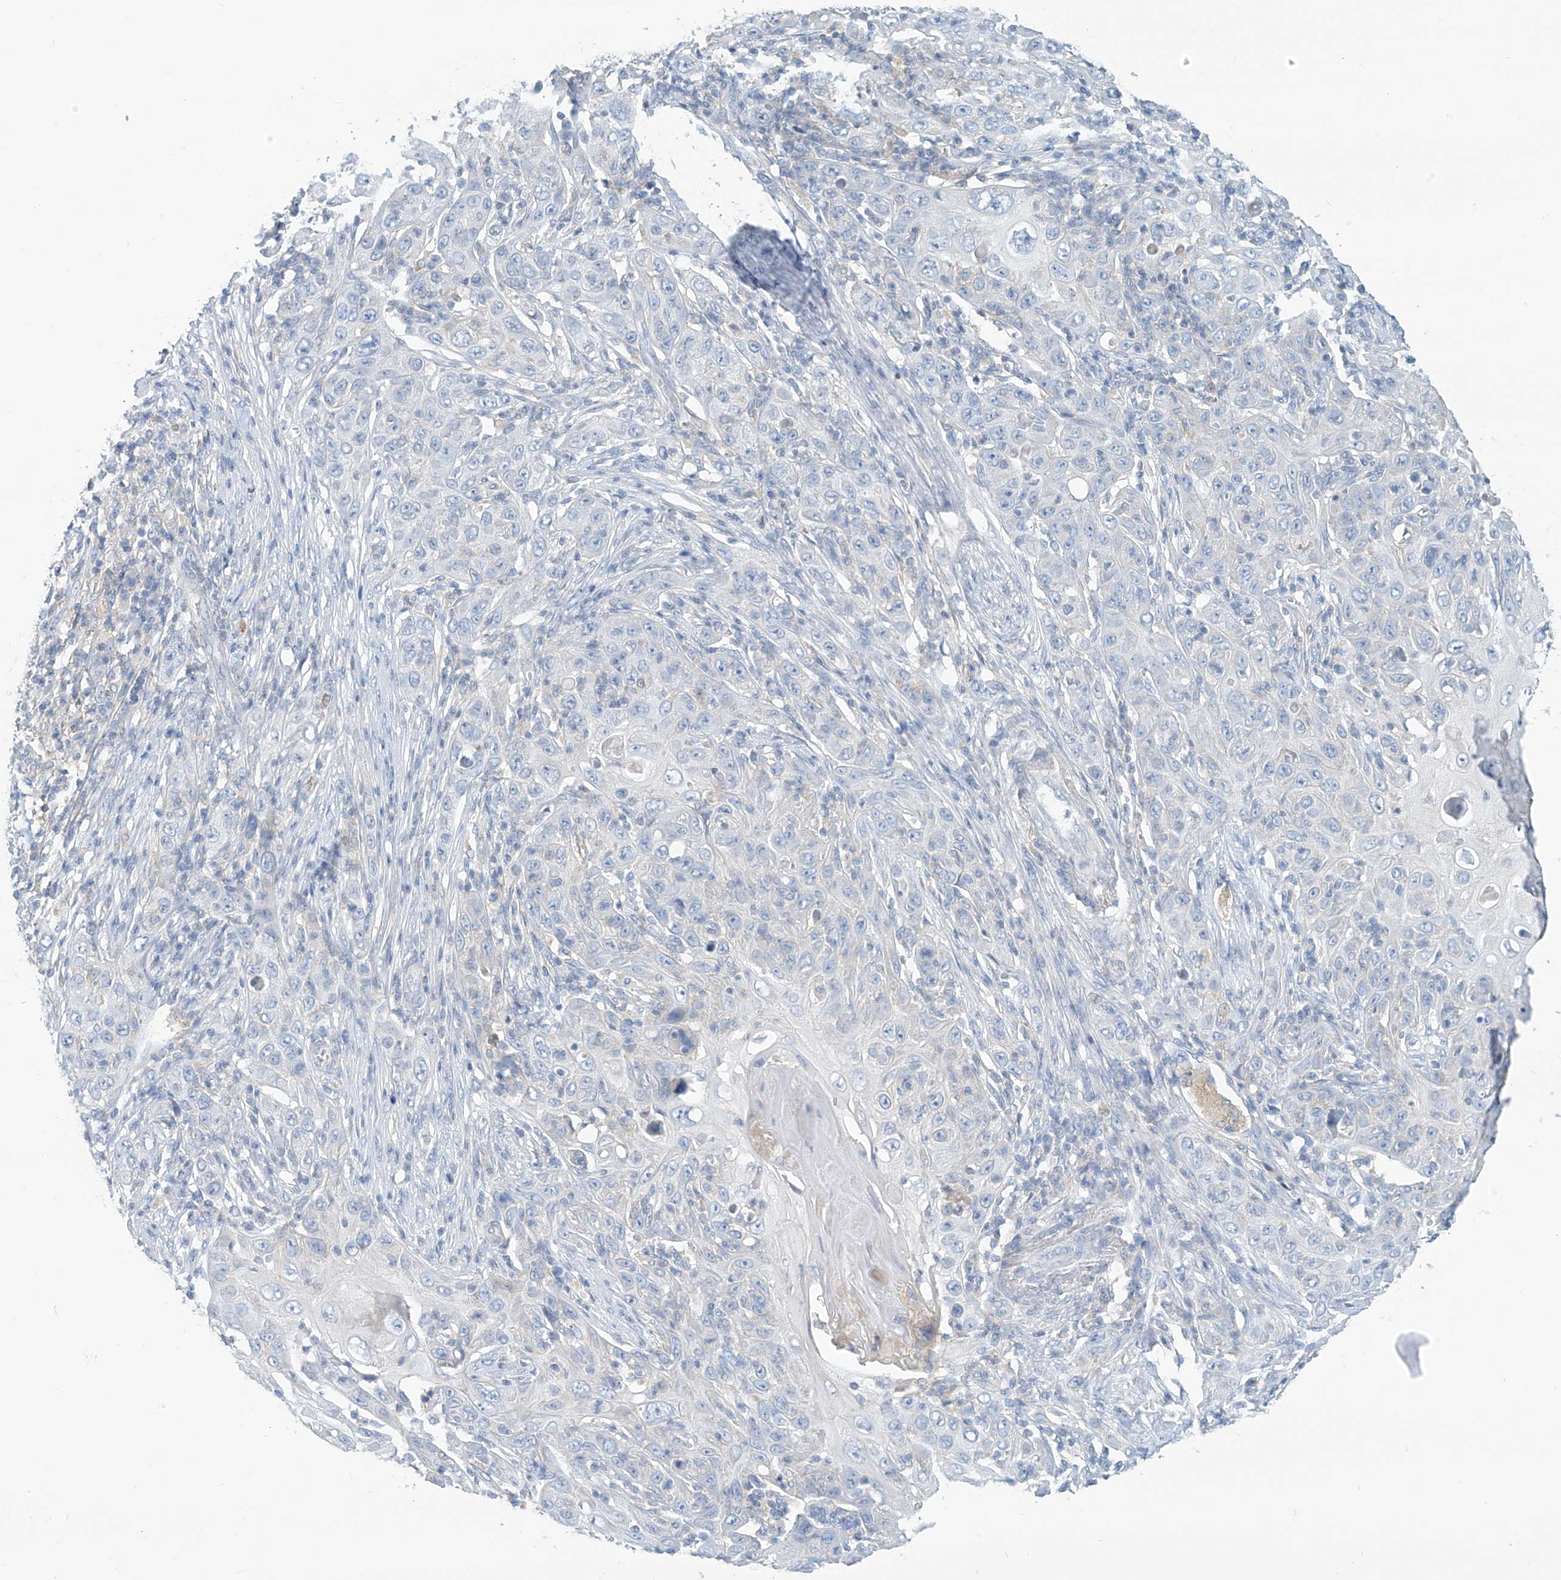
{"staining": {"intensity": "negative", "quantity": "none", "location": "none"}, "tissue": "skin cancer", "cell_type": "Tumor cells", "image_type": "cancer", "snomed": [{"axis": "morphology", "description": "Squamous cell carcinoma, NOS"}, {"axis": "topography", "description": "Skin"}], "caption": "DAB (3,3'-diaminobenzidine) immunohistochemical staining of squamous cell carcinoma (skin) shows no significant expression in tumor cells. (DAB (3,3'-diaminobenzidine) immunohistochemistry (IHC) visualized using brightfield microscopy, high magnification).", "gene": "SLC6A12", "patient": {"sex": "female", "age": 88}}